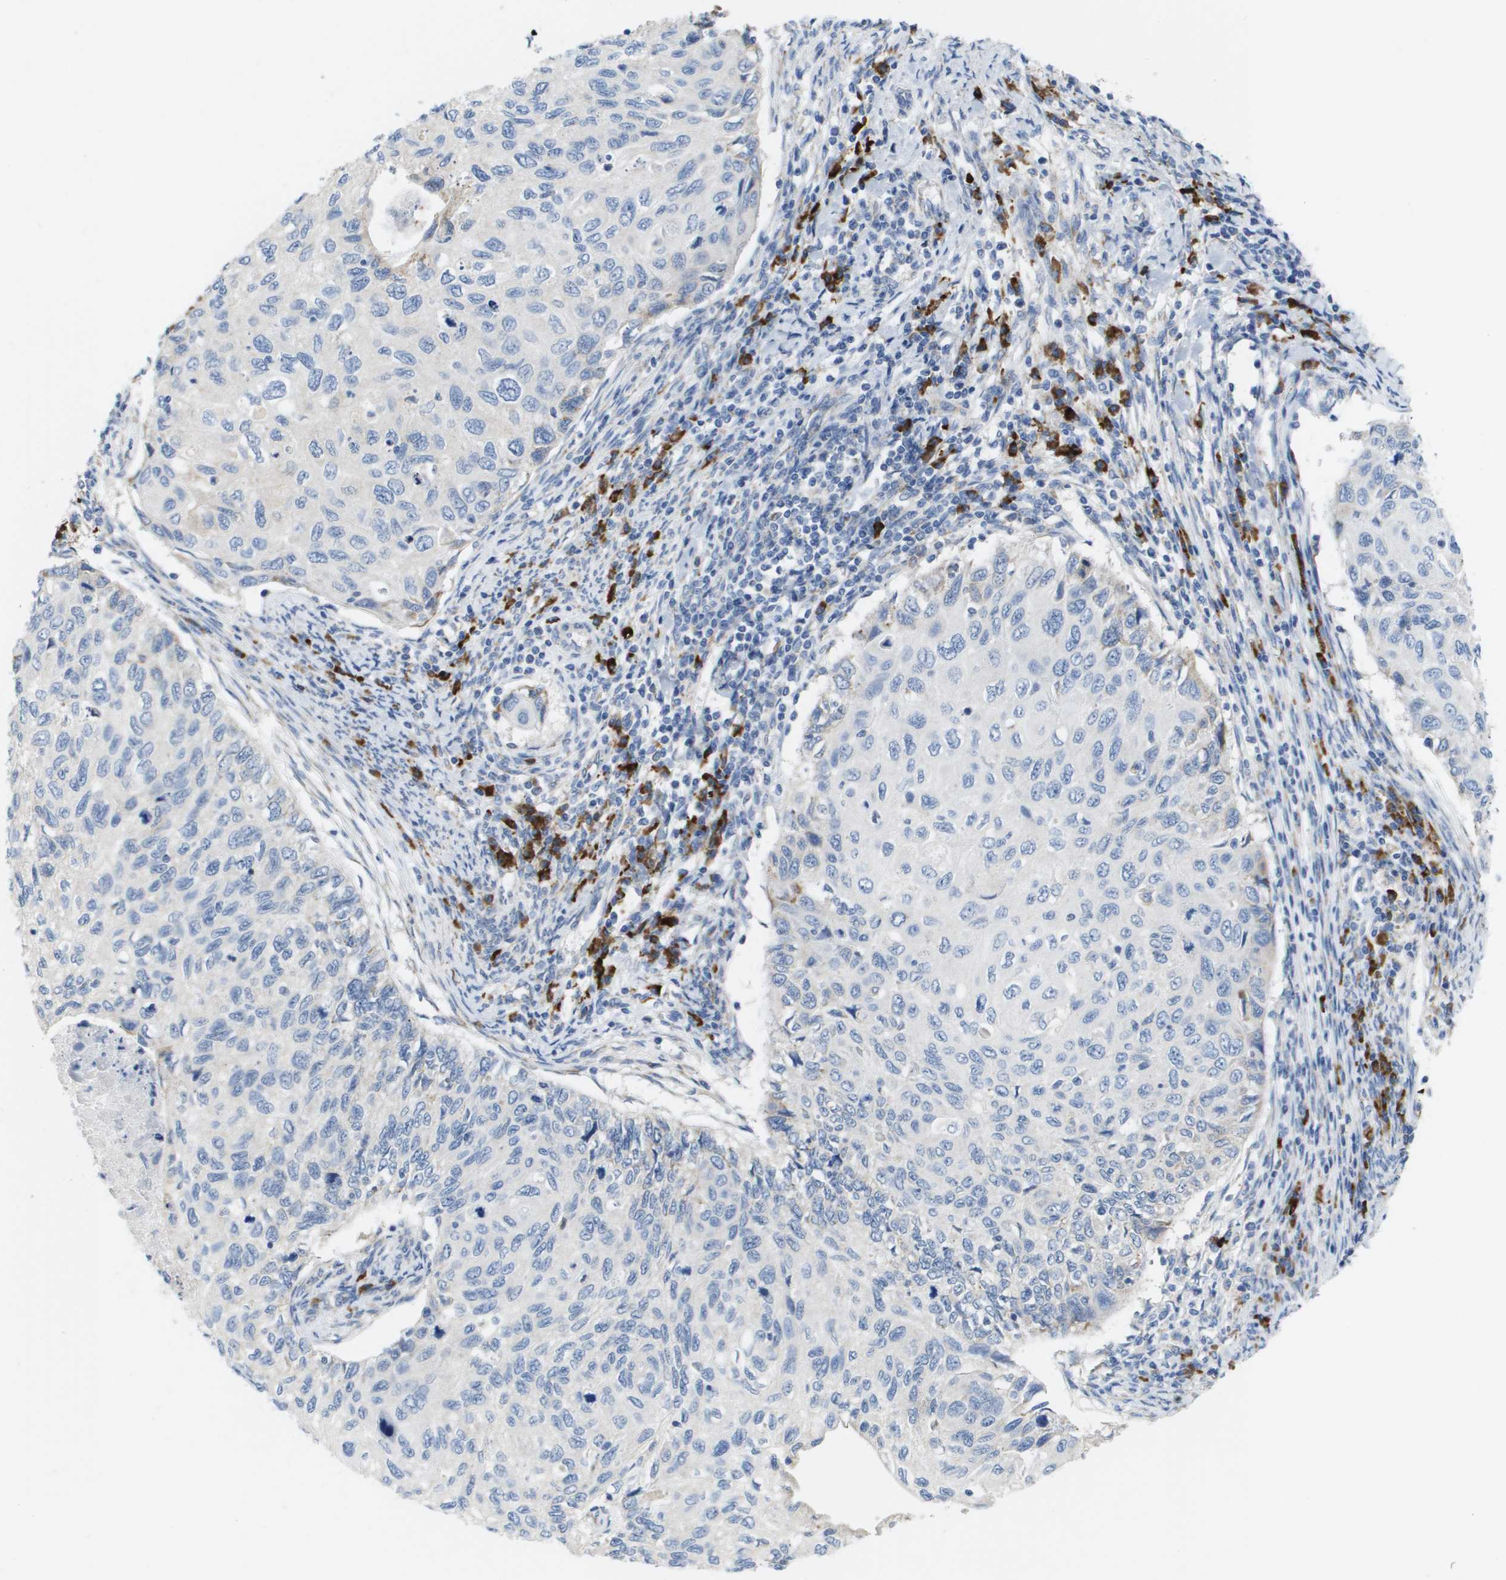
{"staining": {"intensity": "negative", "quantity": "none", "location": "none"}, "tissue": "cervical cancer", "cell_type": "Tumor cells", "image_type": "cancer", "snomed": [{"axis": "morphology", "description": "Squamous cell carcinoma, NOS"}, {"axis": "topography", "description": "Cervix"}], "caption": "Cervical cancer (squamous cell carcinoma) stained for a protein using IHC displays no expression tumor cells.", "gene": "CD3G", "patient": {"sex": "female", "age": 70}}